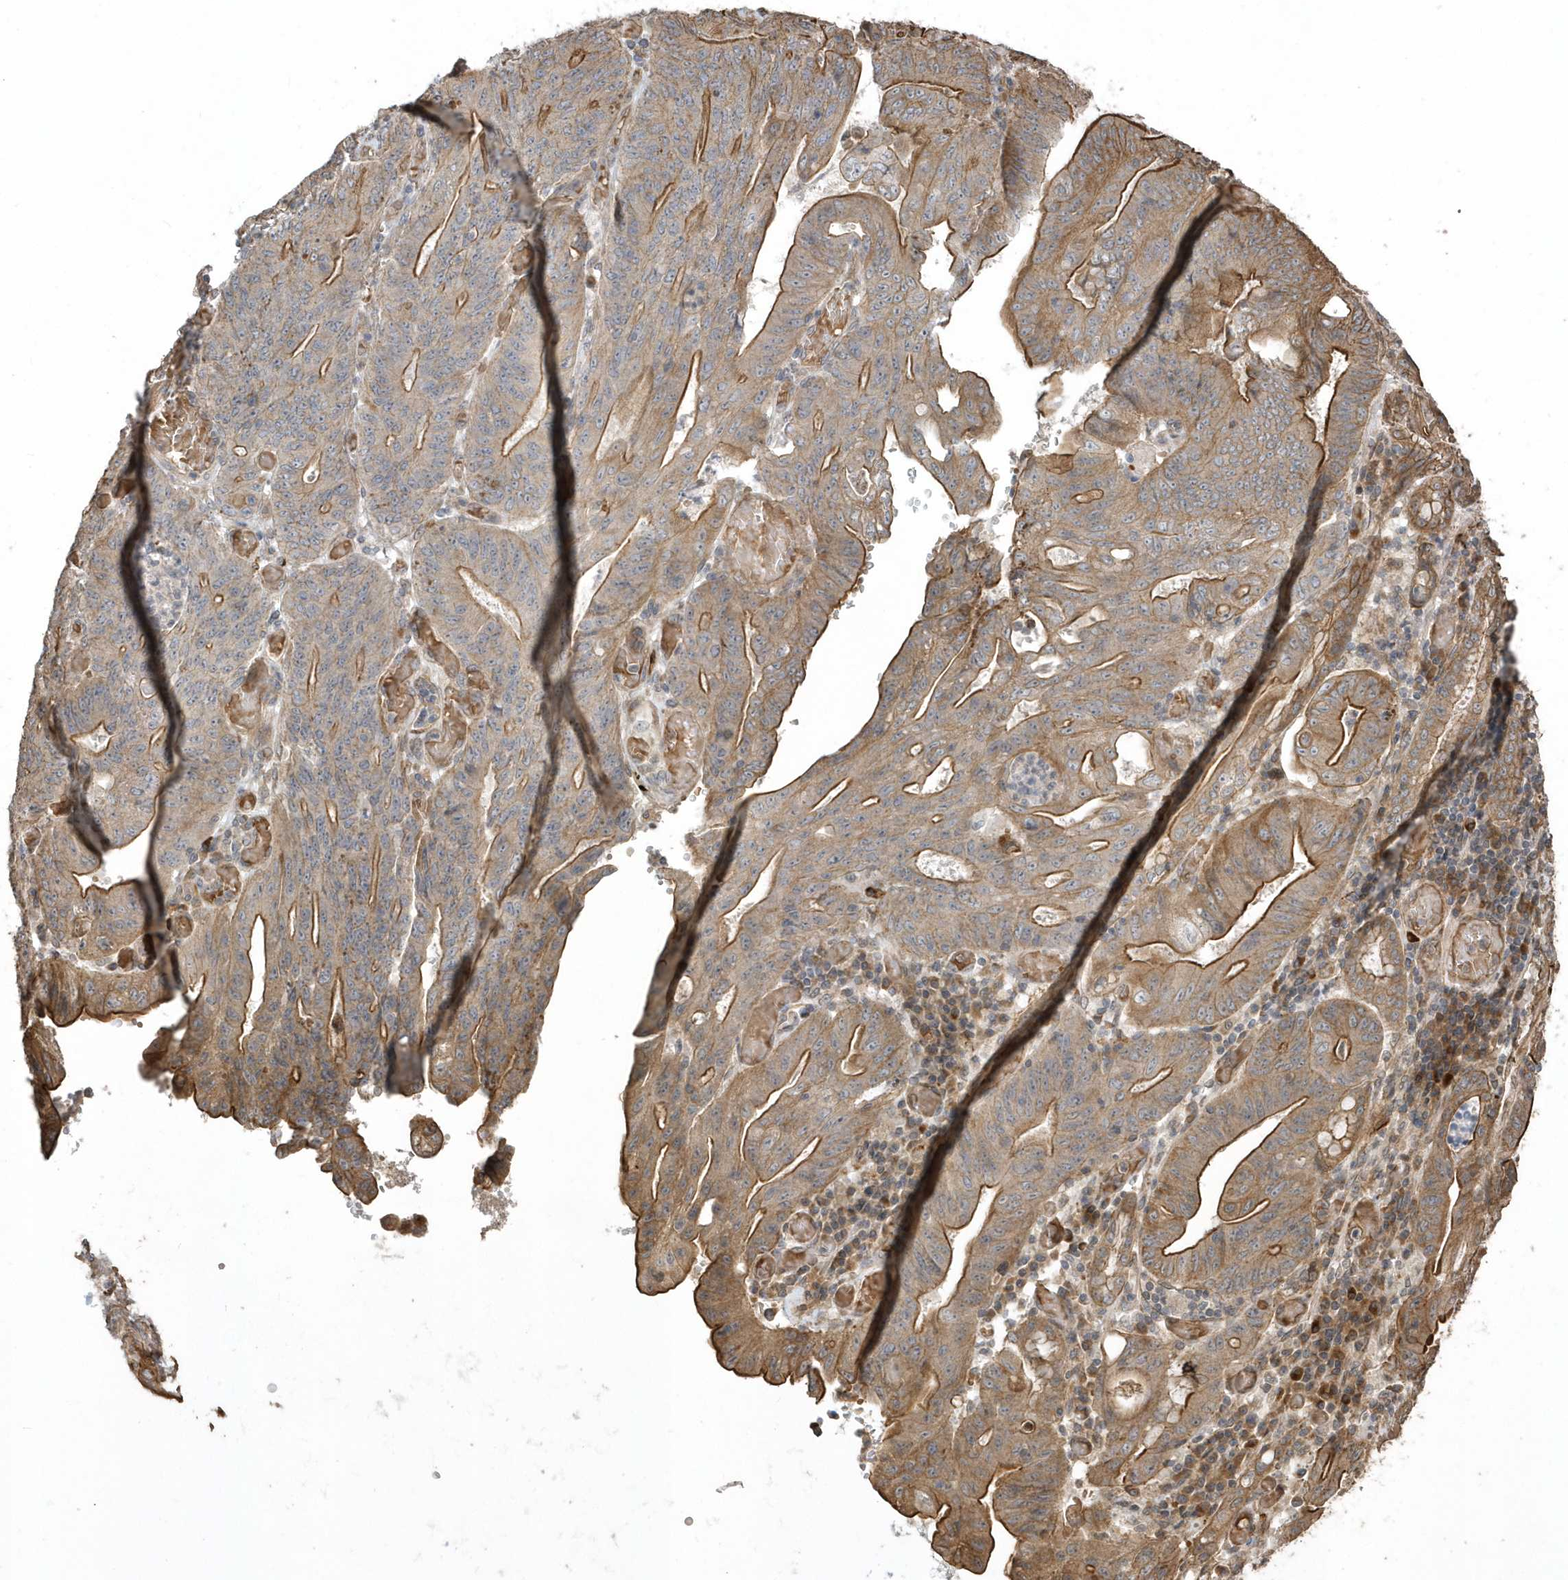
{"staining": {"intensity": "moderate", "quantity": ">75%", "location": "cytoplasmic/membranous"}, "tissue": "stomach cancer", "cell_type": "Tumor cells", "image_type": "cancer", "snomed": [{"axis": "morphology", "description": "Adenocarcinoma, NOS"}, {"axis": "topography", "description": "Stomach"}], "caption": "Tumor cells exhibit moderate cytoplasmic/membranous expression in about >75% of cells in stomach adenocarcinoma. Nuclei are stained in blue.", "gene": "HERPUD1", "patient": {"sex": "female", "age": 73}}